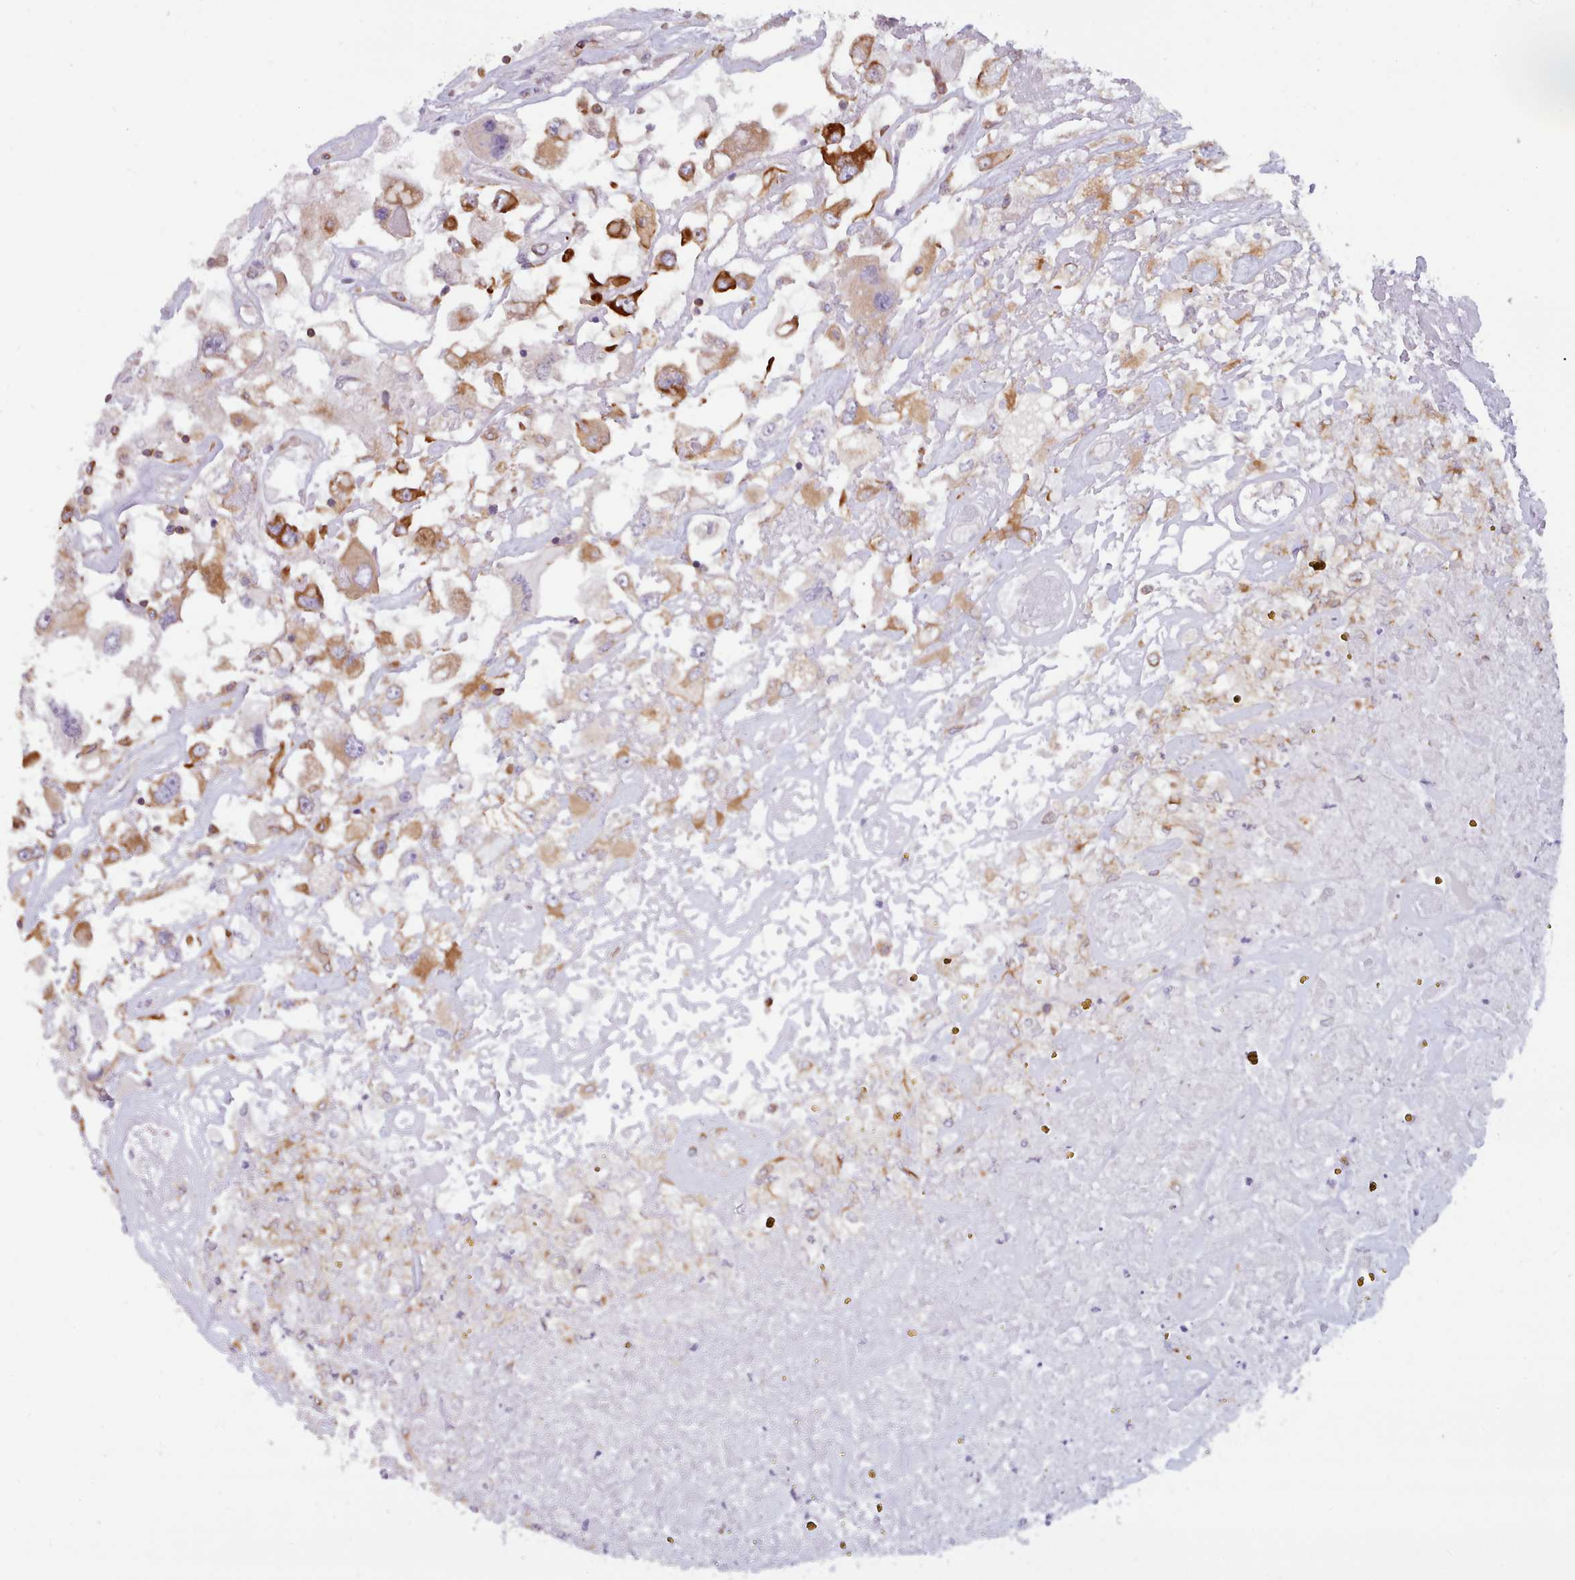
{"staining": {"intensity": "strong", "quantity": ">75%", "location": "cytoplasmic/membranous"}, "tissue": "renal cancer", "cell_type": "Tumor cells", "image_type": "cancer", "snomed": [{"axis": "morphology", "description": "Adenocarcinoma, NOS"}, {"axis": "topography", "description": "Kidney"}], "caption": "This histopathology image reveals immunohistochemistry staining of adenocarcinoma (renal), with high strong cytoplasmic/membranous expression in about >75% of tumor cells.", "gene": "CRYBG1", "patient": {"sex": "female", "age": 52}}